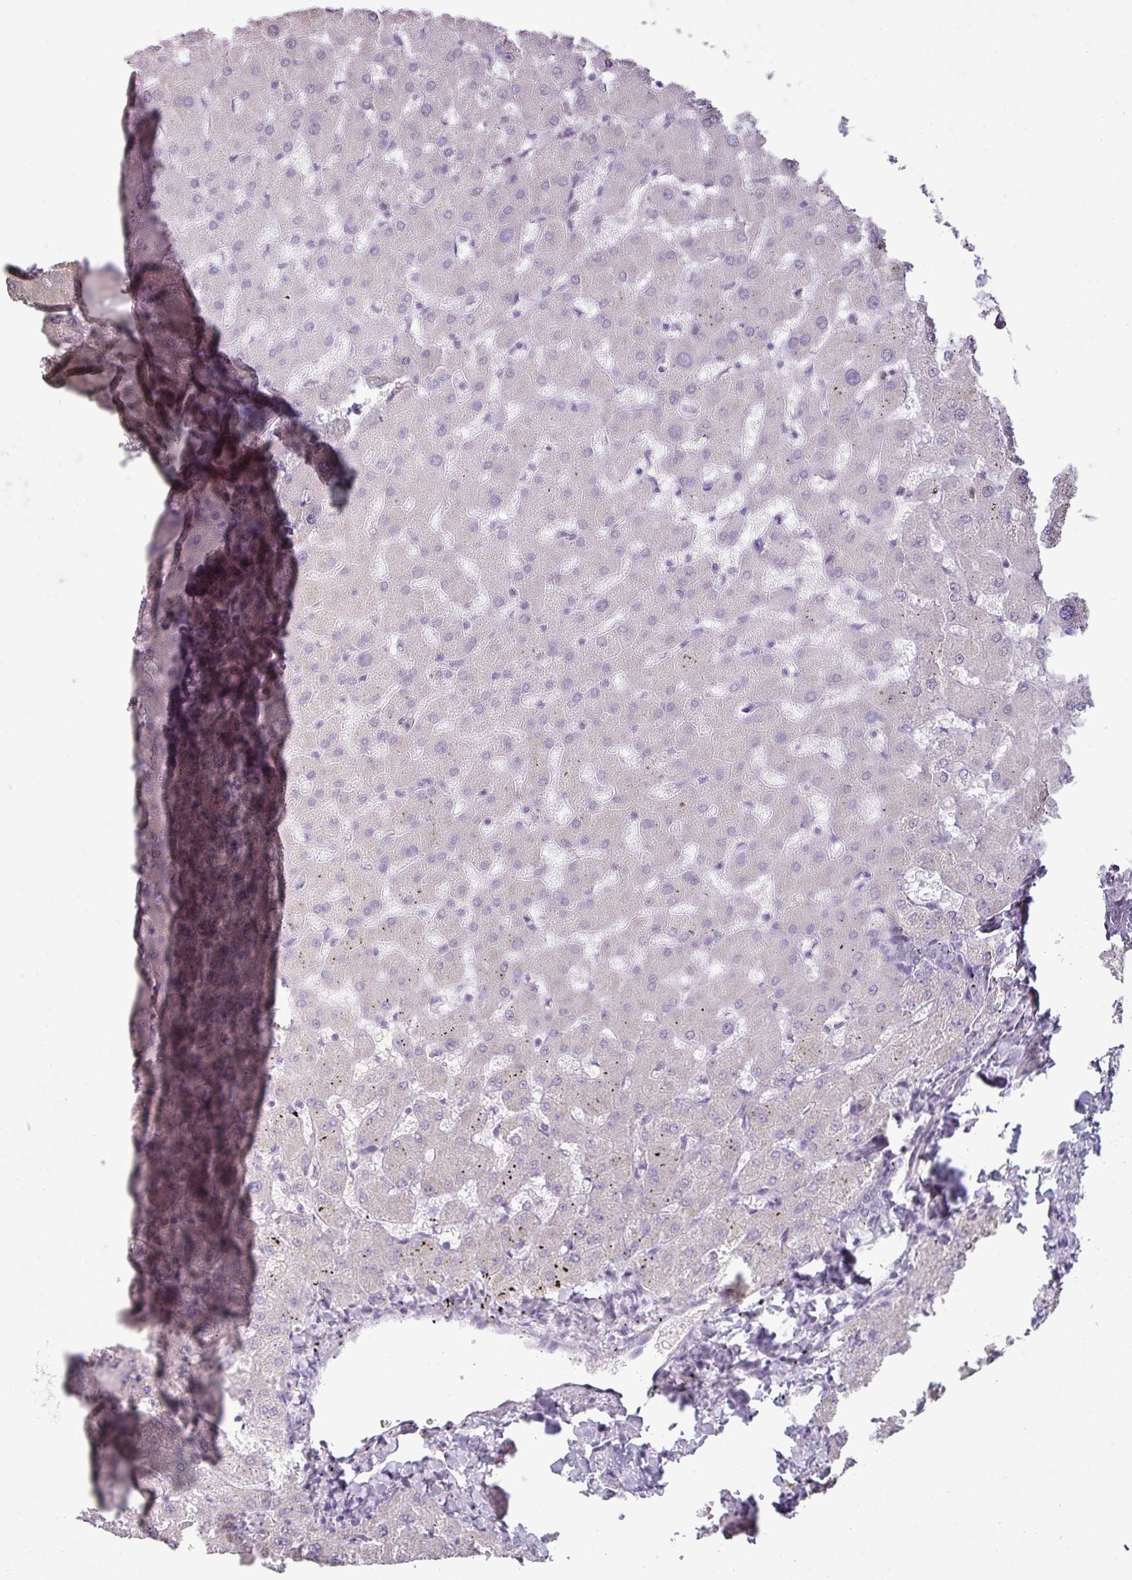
{"staining": {"intensity": "negative", "quantity": "none", "location": "none"}, "tissue": "liver", "cell_type": "Cholangiocytes", "image_type": "normal", "snomed": [{"axis": "morphology", "description": "Normal tissue, NOS"}, {"axis": "topography", "description": "Liver"}], "caption": "Liver stained for a protein using IHC reveals no positivity cholangiocytes.", "gene": "MAGEC3", "patient": {"sex": "female", "age": 63}}